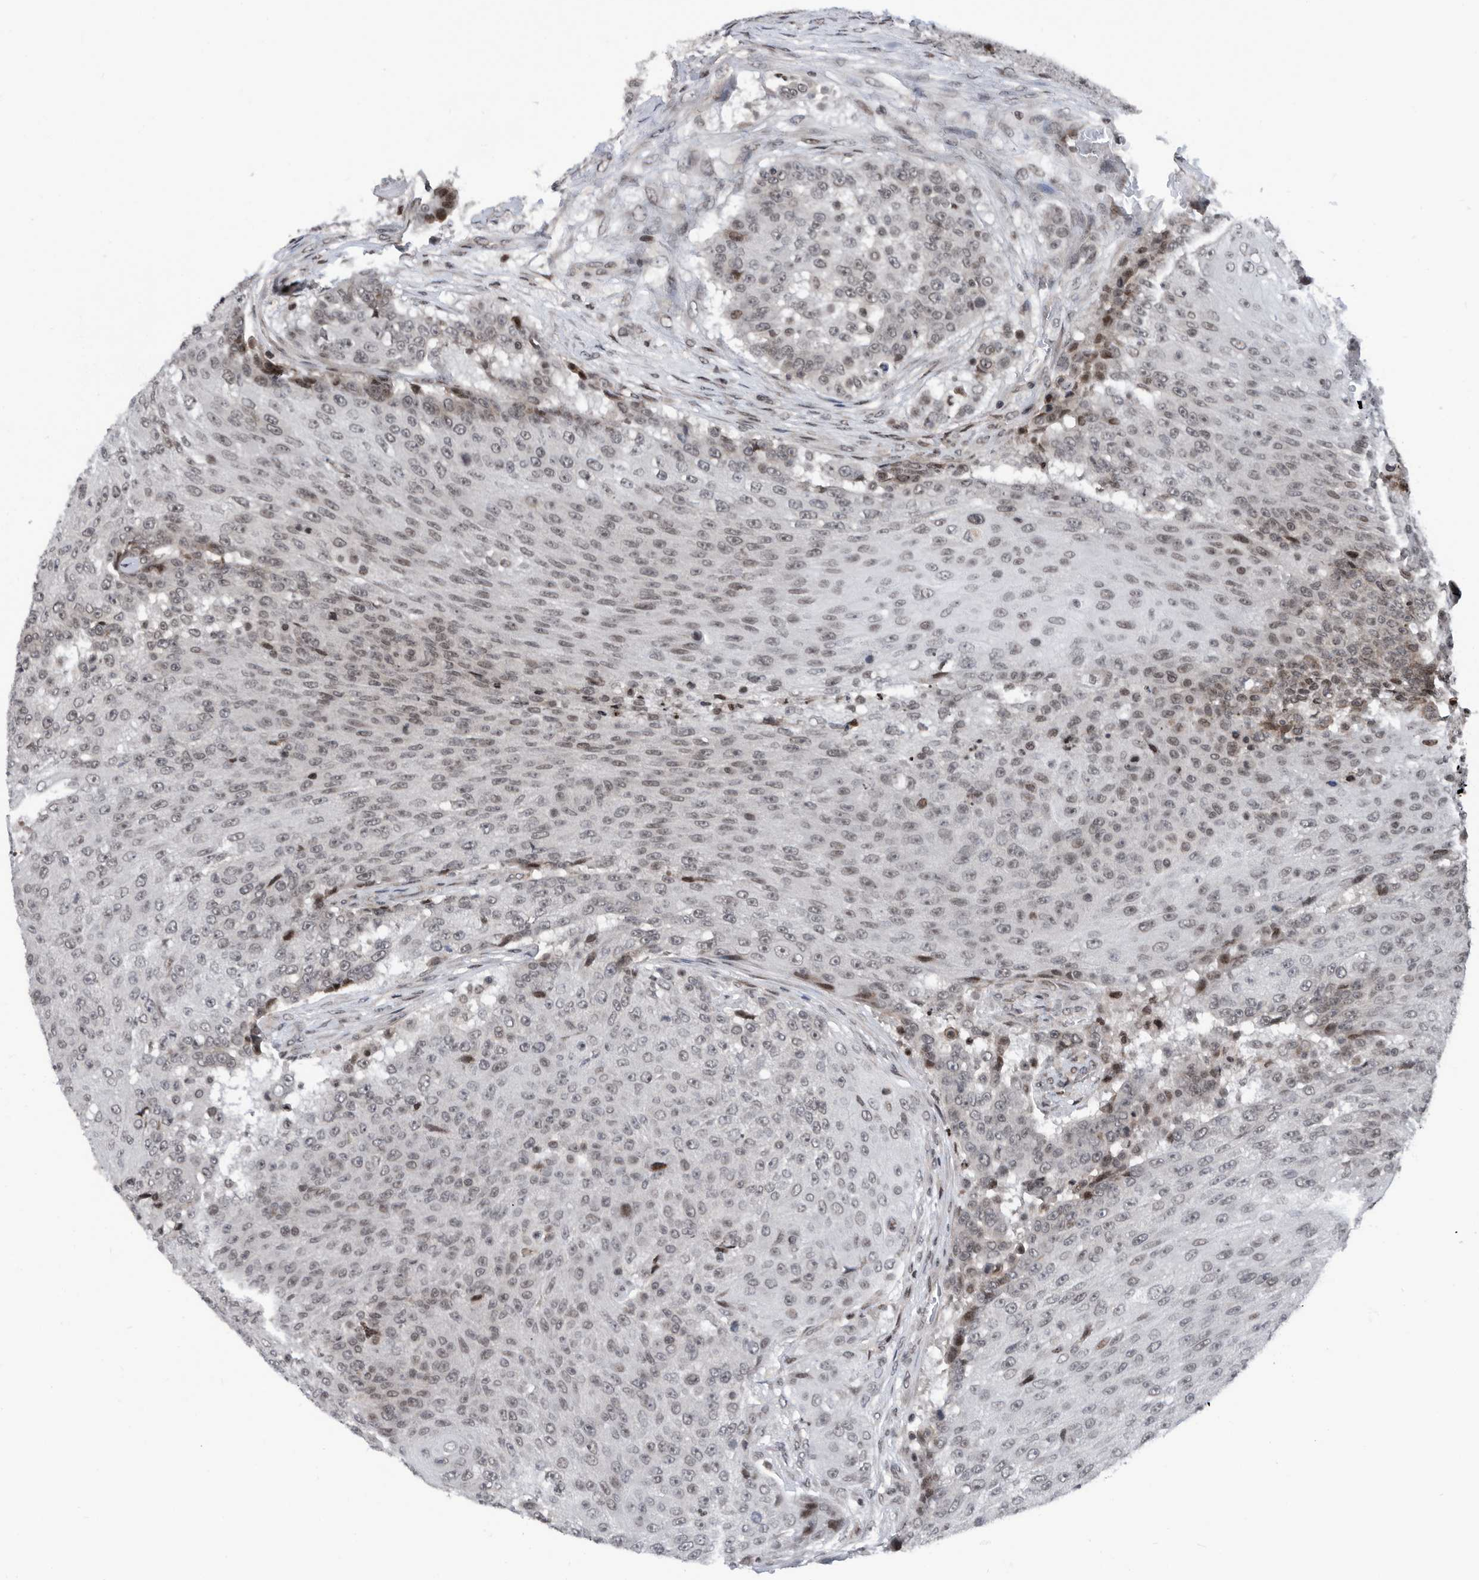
{"staining": {"intensity": "weak", "quantity": "25%-75%", "location": "nuclear"}, "tissue": "urothelial cancer", "cell_type": "Tumor cells", "image_type": "cancer", "snomed": [{"axis": "morphology", "description": "Urothelial carcinoma, High grade"}, {"axis": "topography", "description": "Urinary bladder"}], "caption": "Protein staining by immunohistochemistry (IHC) shows weak nuclear positivity in about 25%-75% of tumor cells in urothelial carcinoma (high-grade). The staining was performed using DAB to visualize the protein expression in brown, while the nuclei were stained in blue with hematoxylin (Magnification: 20x).", "gene": "SNRNP48", "patient": {"sex": "female", "age": 63}}